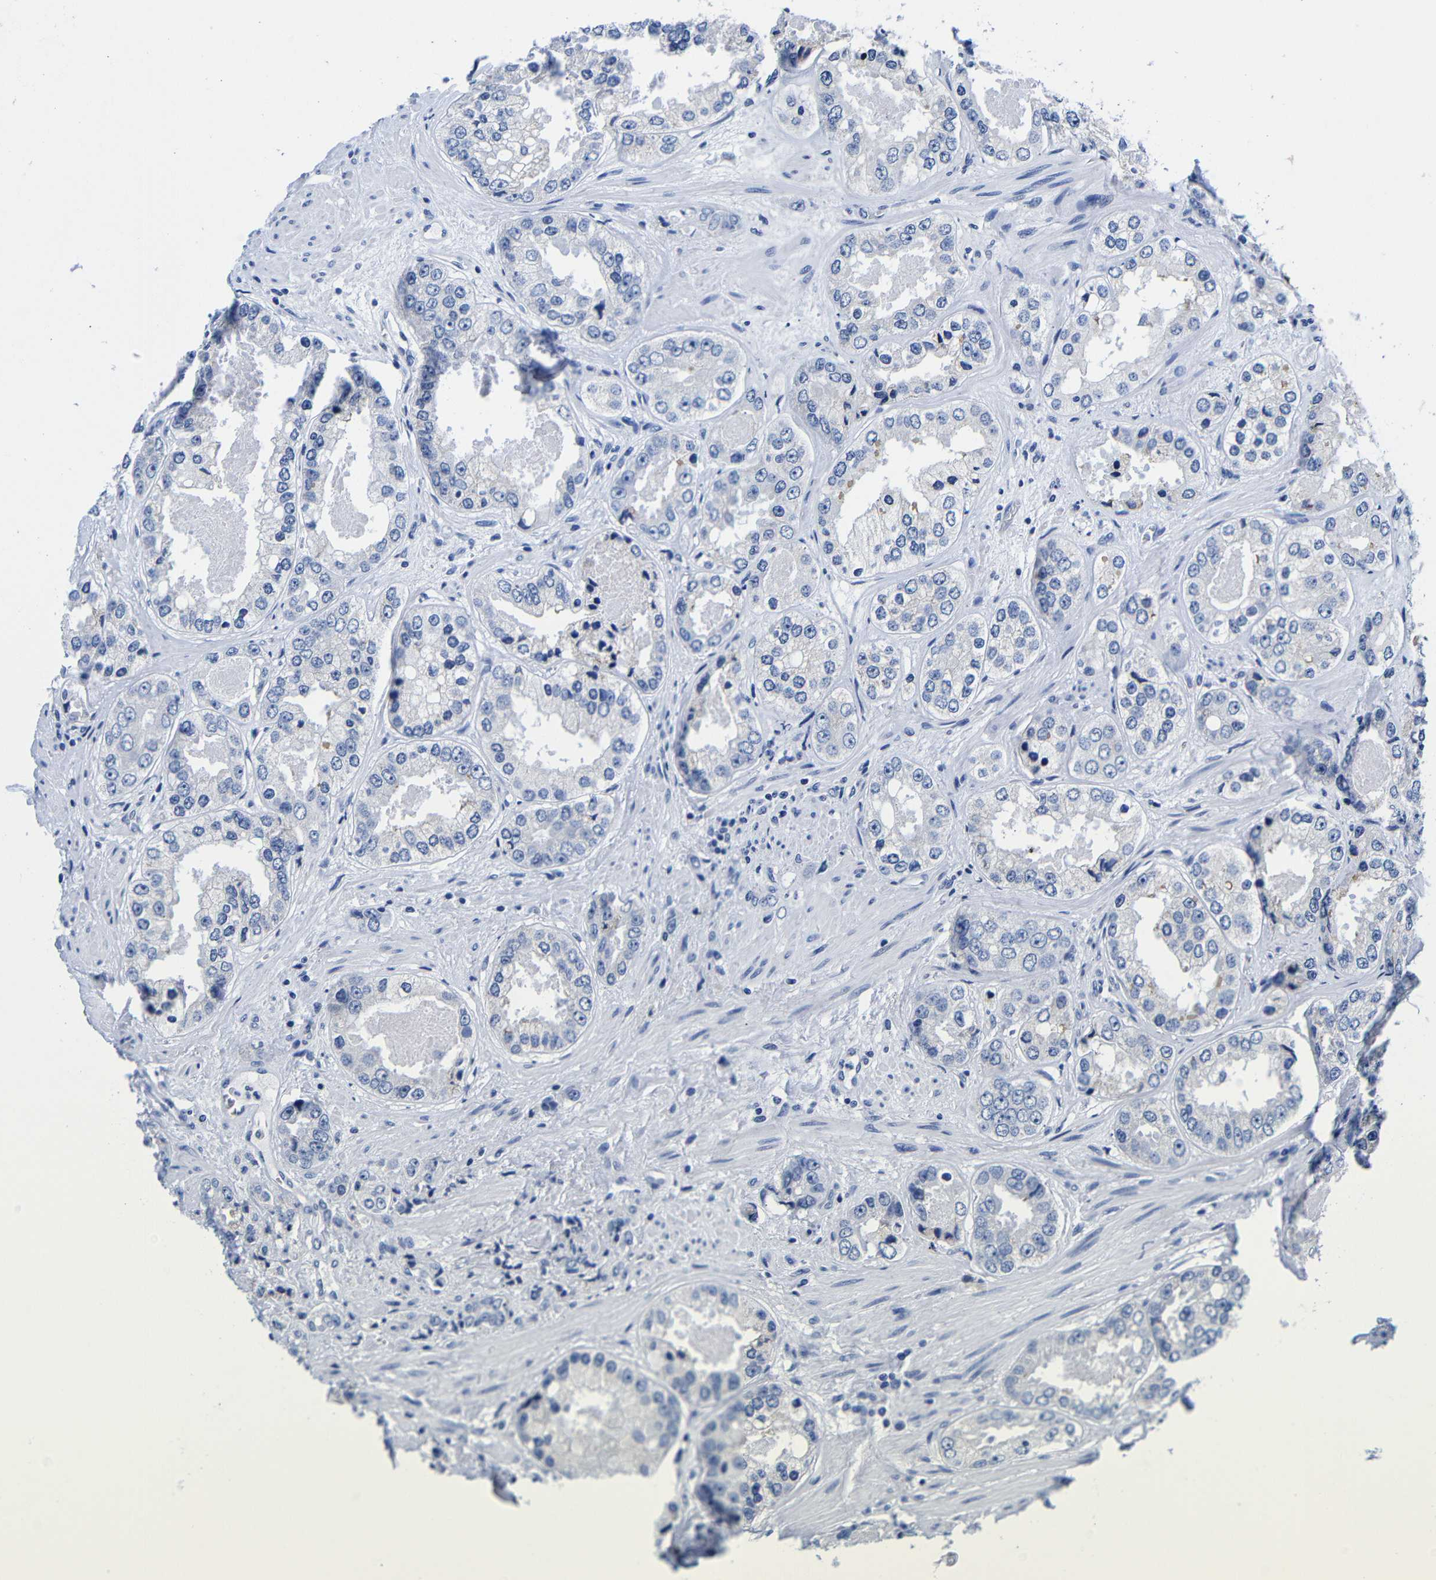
{"staining": {"intensity": "negative", "quantity": "none", "location": "none"}, "tissue": "prostate cancer", "cell_type": "Tumor cells", "image_type": "cancer", "snomed": [{"axis": "morphology", "description": "Adenocarcinoma, High grade"}, {"axis": "topography", "description": "Prostate"}], "caption": "Prostate cancer (high-grade adenocarcinoma) stained for a protein using immunohistochemistry exhibits no positivity tumor cells.", "gene": "CLEC4G", "patient": {"sex": "male", "age": 61}}